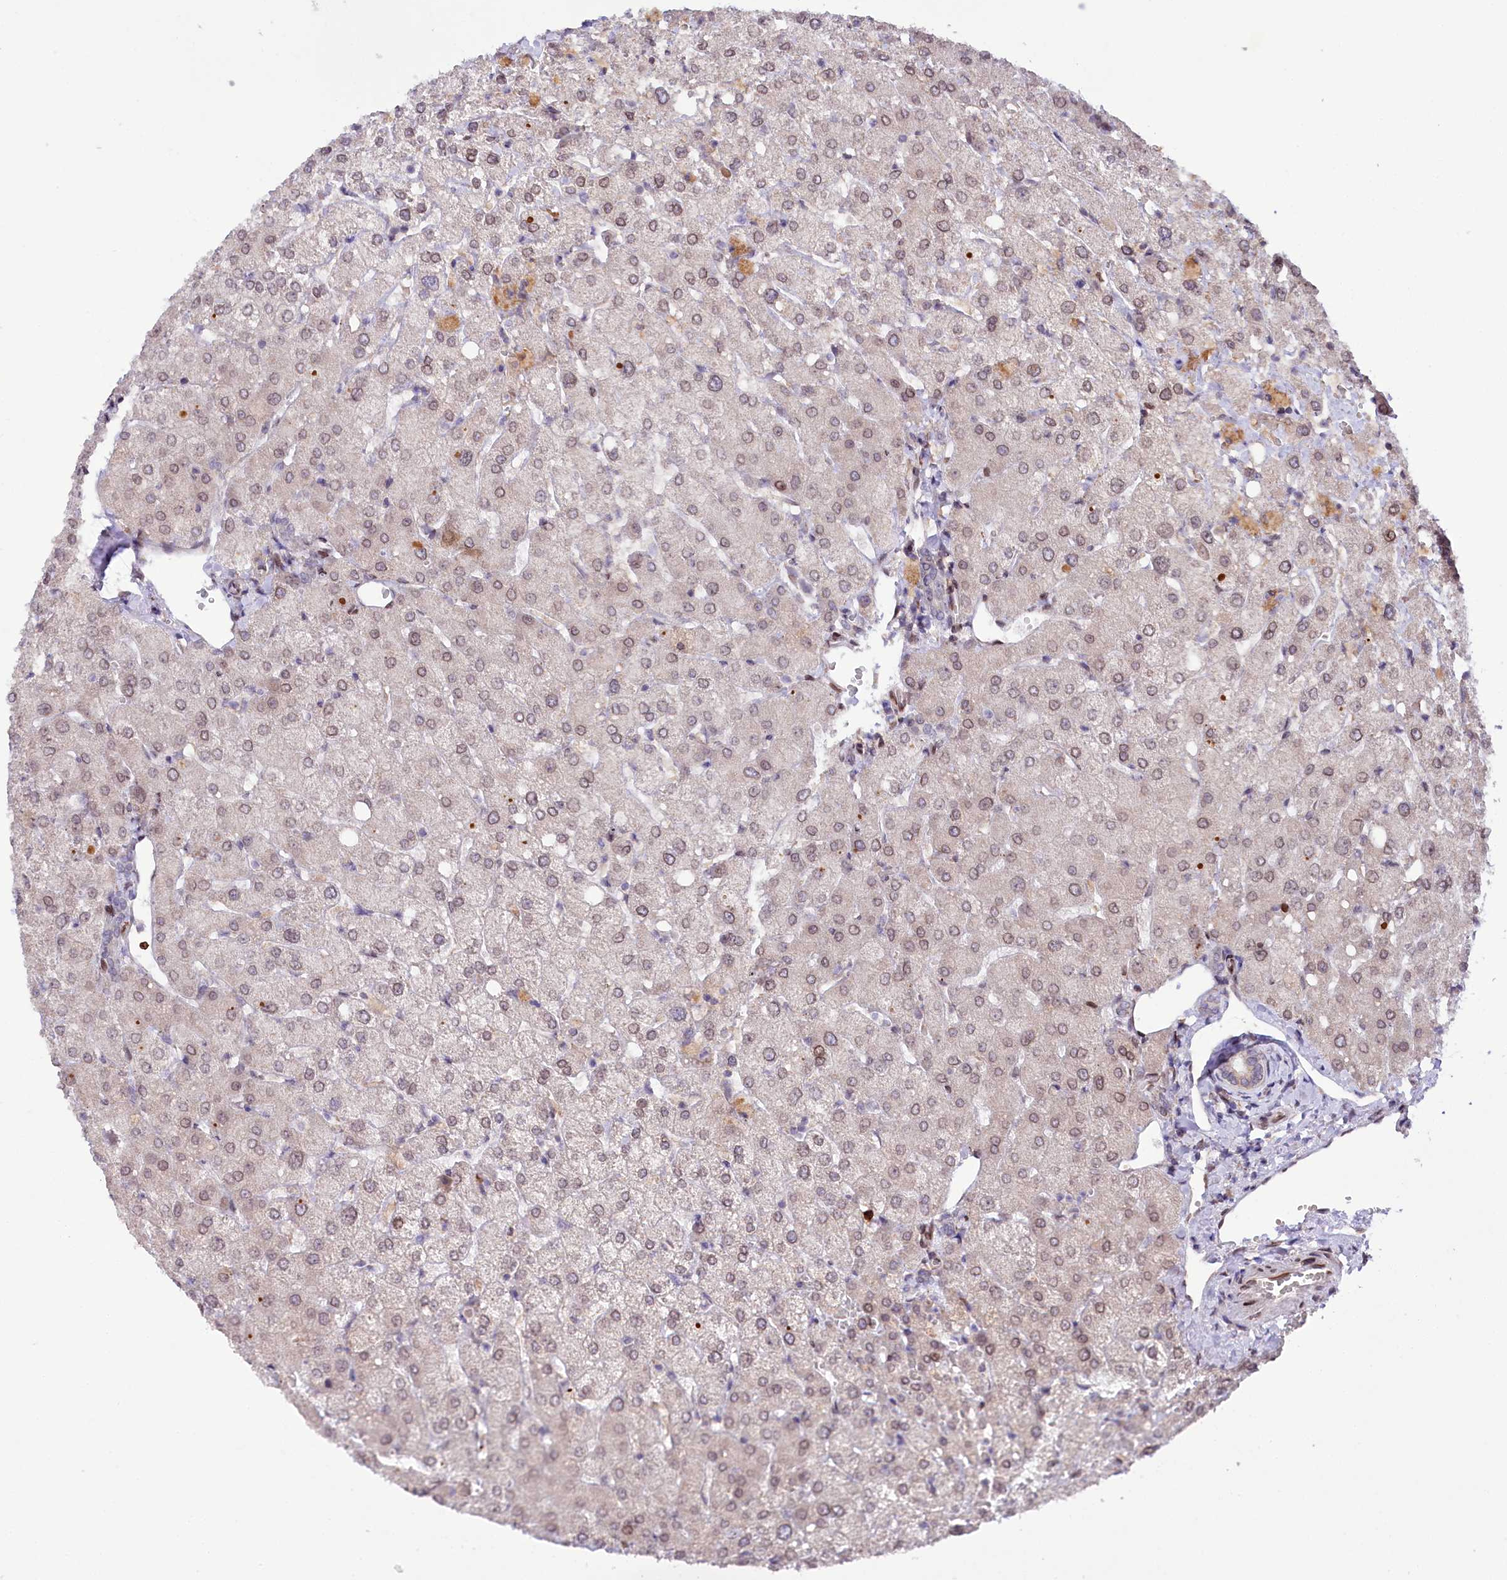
{"staining": {"intensity": "weak", "quantity": "<25%", "location": "cytoplasmic/membranous"}, "tissue": "liver", "cell_type": "Cholangiocytes", "image_type": "normal", "snomed": [{"axis": "morphology", "description": "Normal tissue, NOS"}, {"axis": "topography", "description": "Liver"}], "caption": "The immunohistochemistry image has no significant positivity in cholangiocytes of liver. (Stains: DAB IHC with hematoxylin counter stain, Microscopy: brightfield microscopy at high magnification).", "gene": "ZNF226", "patient": {"sex": "female", "age": 54}}